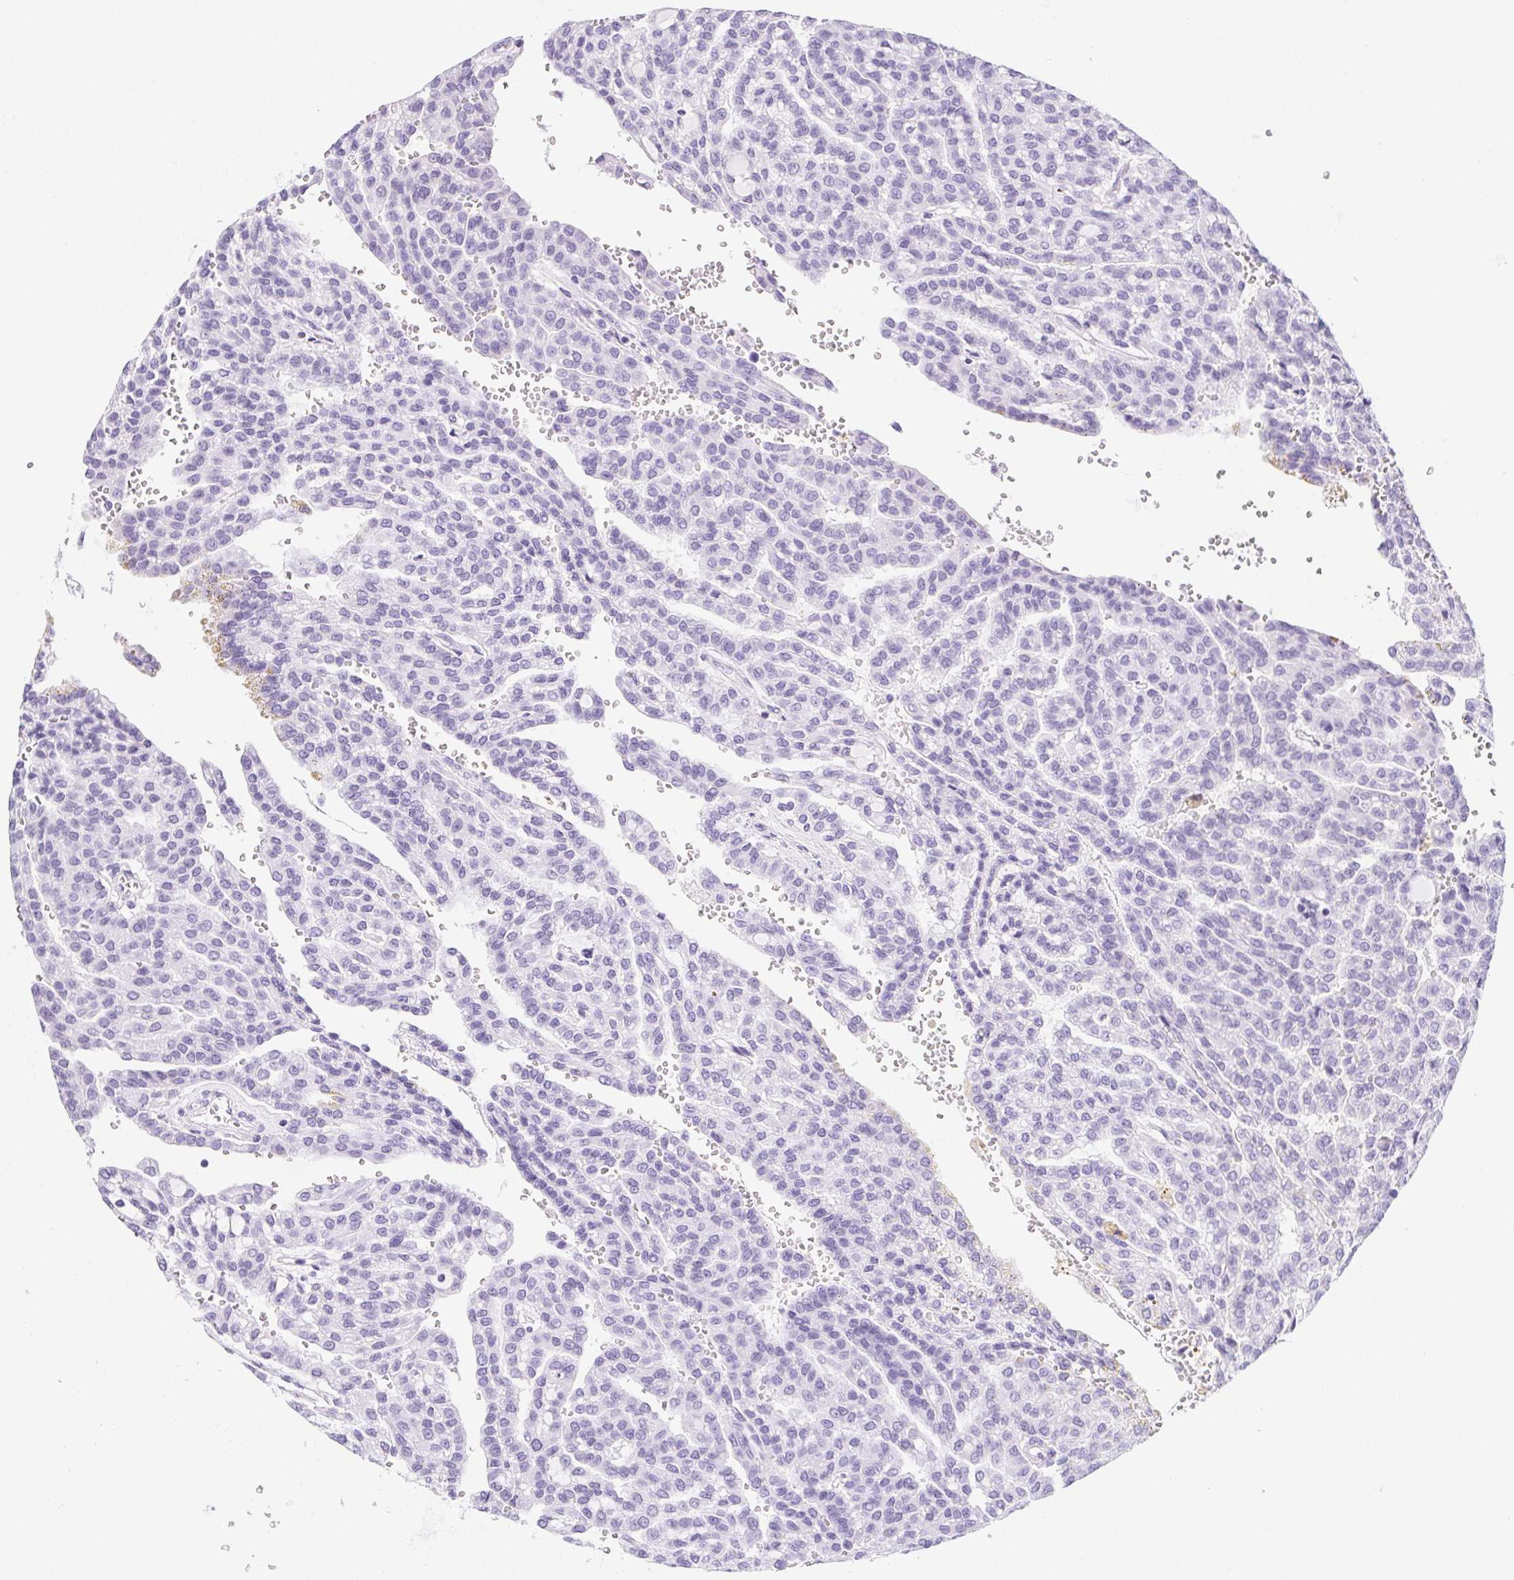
{"staining": {"intensity": "negative", "quantity": "none", "location": "none"}, "tissue": "renal cancer", "cell_type": "Tumor cells", "image_type": "cancer", "snomed": [{"axis": "morphology", "description": "Adenocarcinoma, NOS"}, {"axis": "topography", "description": "Kidney"}], "caption": "Immunohistochemical staining of human adenocarcinoma (renal) reveals no significant staining in tumor cells.", "gene": "PRKAA1", "patient": {"sex": "male", "age": 63}}